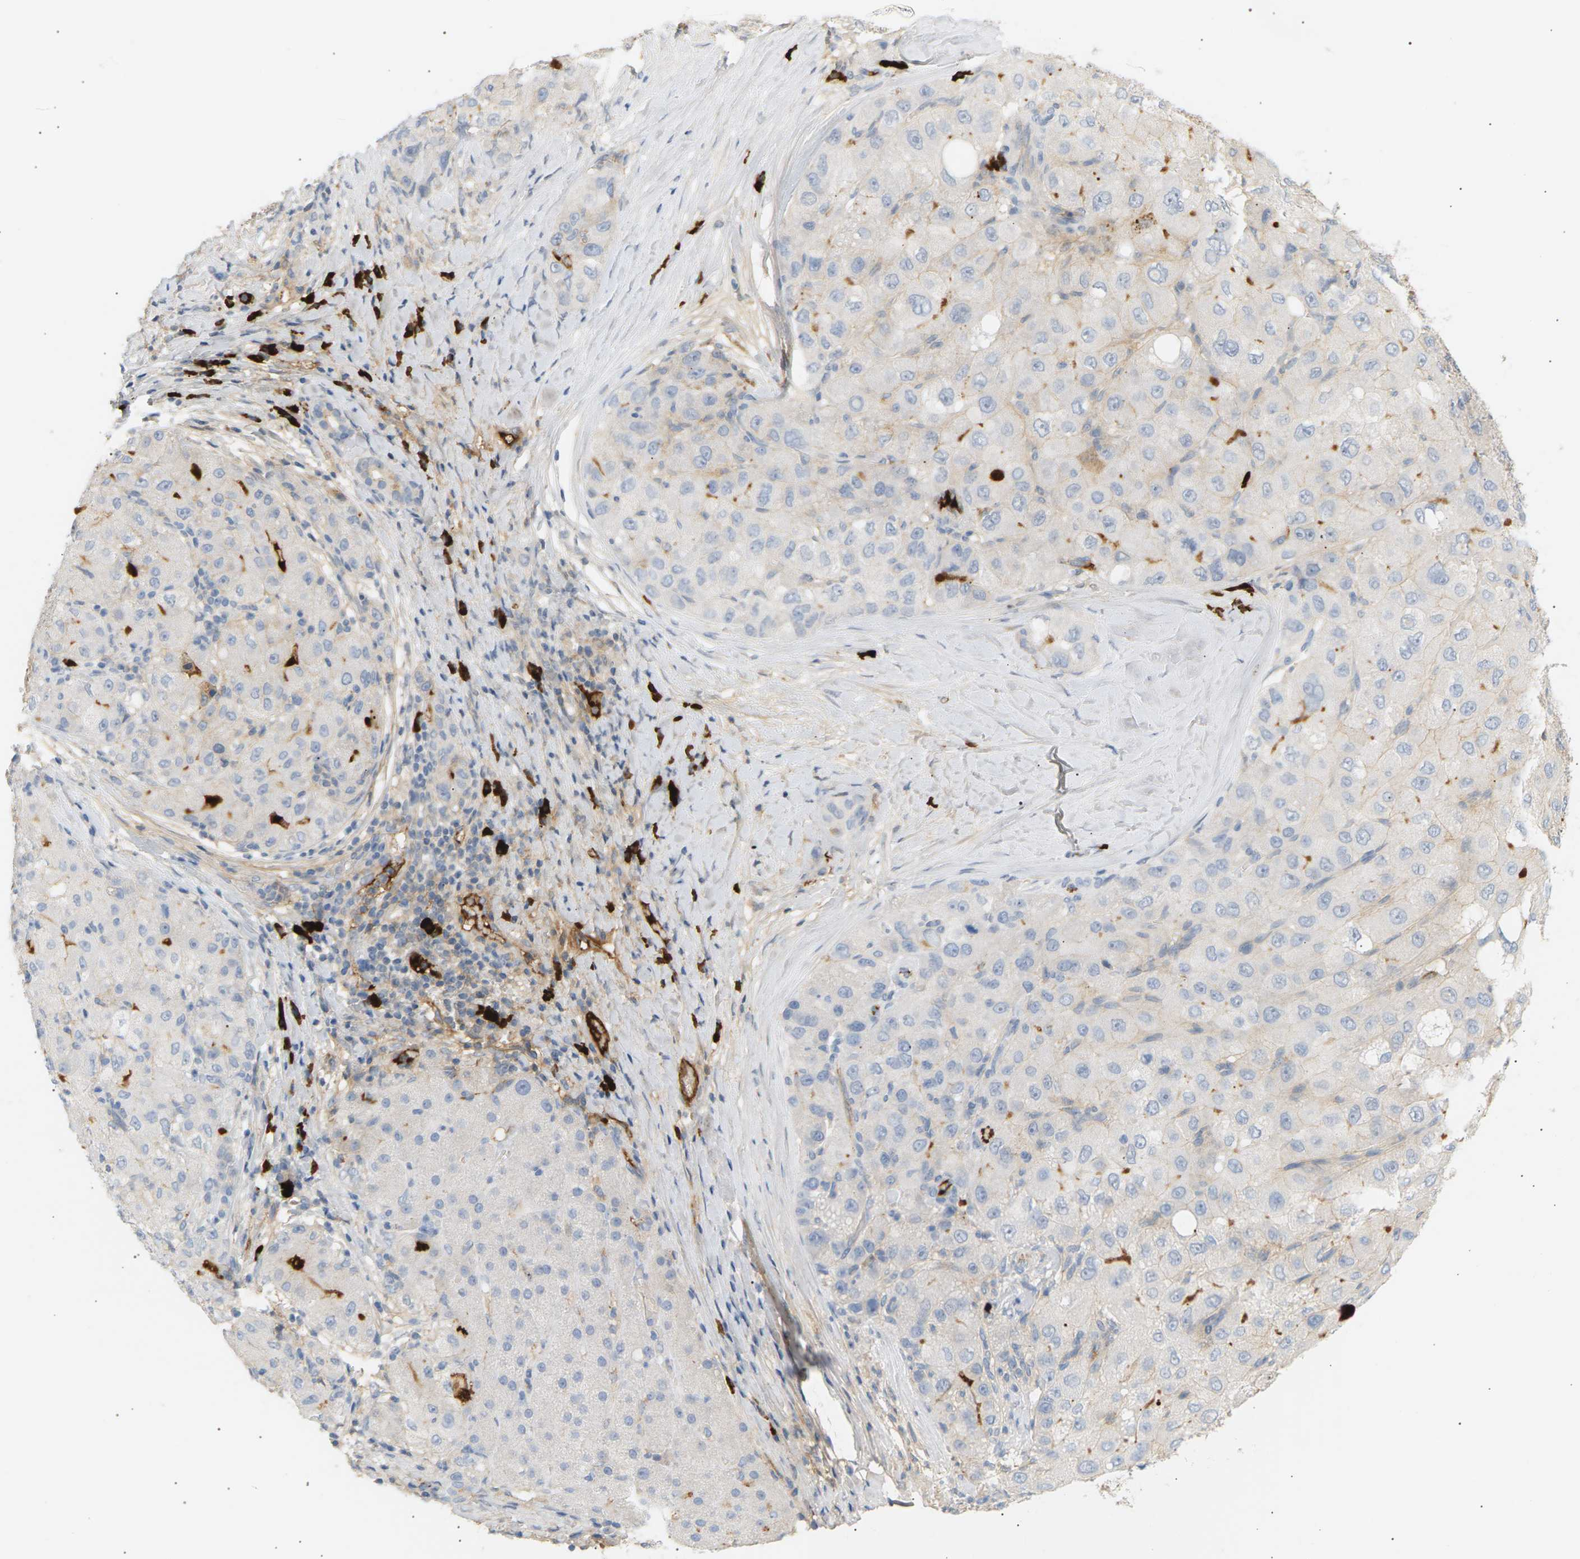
{"staining": {"intensity": "negative", "quantity": "none", "location": "none"}, "tissue": "liver cancer", "cell_type": "Tumor cells", "image_type": "cancer", "snomed": [{"axis": "morphology", "description": "Carcinoma, Hepatocellular, NOS"}, {"axis": "topography", "description": "Liver"}], "caption": "DAB immunohistochemical staining of liver cancer exhibits no significant expression in tumor cells. (Brightfield microscopy of DAB IHC at high magnification).", "gene": "IGLC3", "patient": {"sex": "male", "age": 80}}